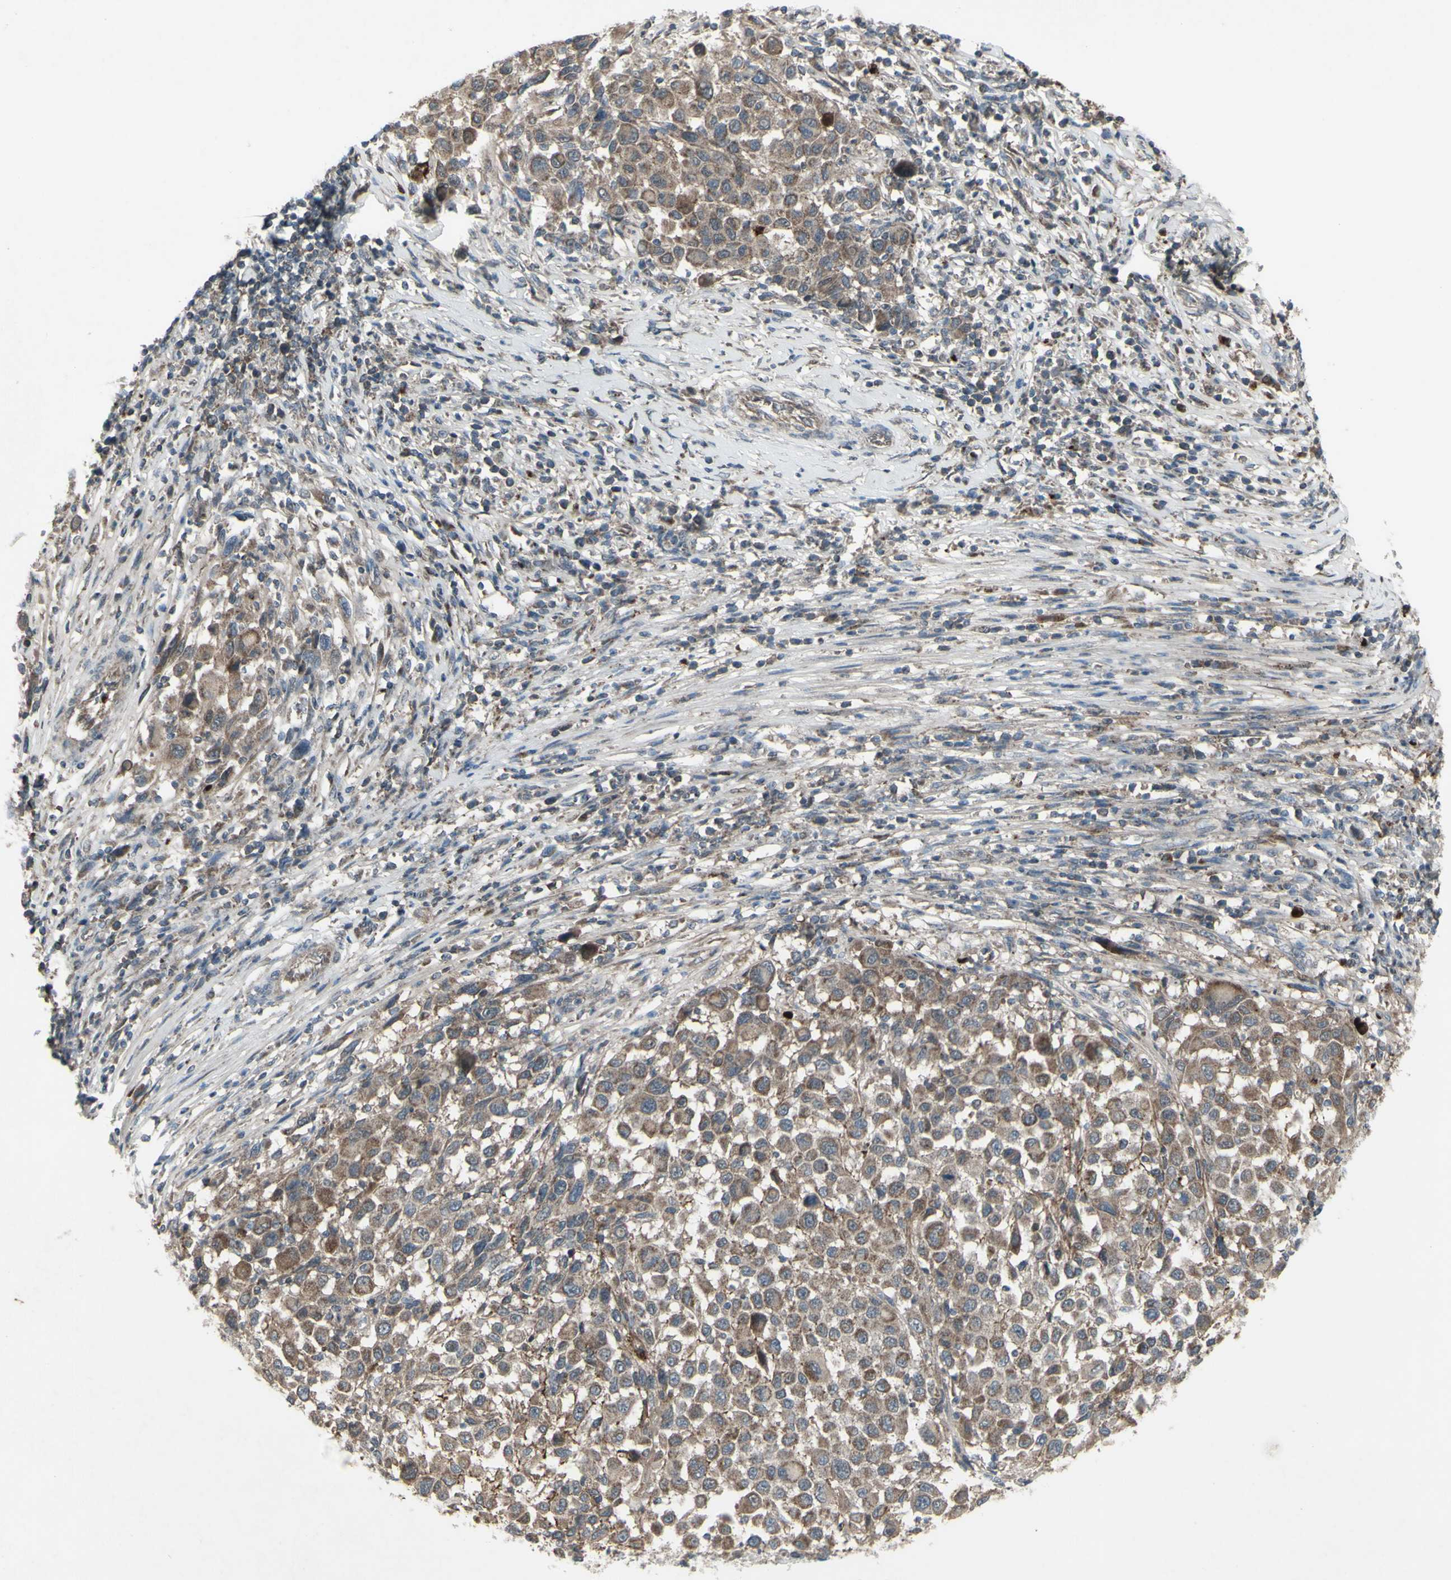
{"staining": {"intensity": "weak", "quantity": ">75%", "location": "cytoplasmic/membranous"}, "tissue": "melanoma", "cell_type": "Tumor cells", "image_type": "cancer", "snomed": [{"axis": "morphology", "description": "Malignant melanoma, Metastatic site"}, {"axis": "topography", "description": "Lymph node"}], "caption": "DAB immunohistochemical staining of malignant melanoma (metastatic site) exhibits weak cytoplasmic/membranous protein expression in approximately >75% of tumor cells.", "gene": "SHC1", "patient": {"sex": "male", "age": 61}}